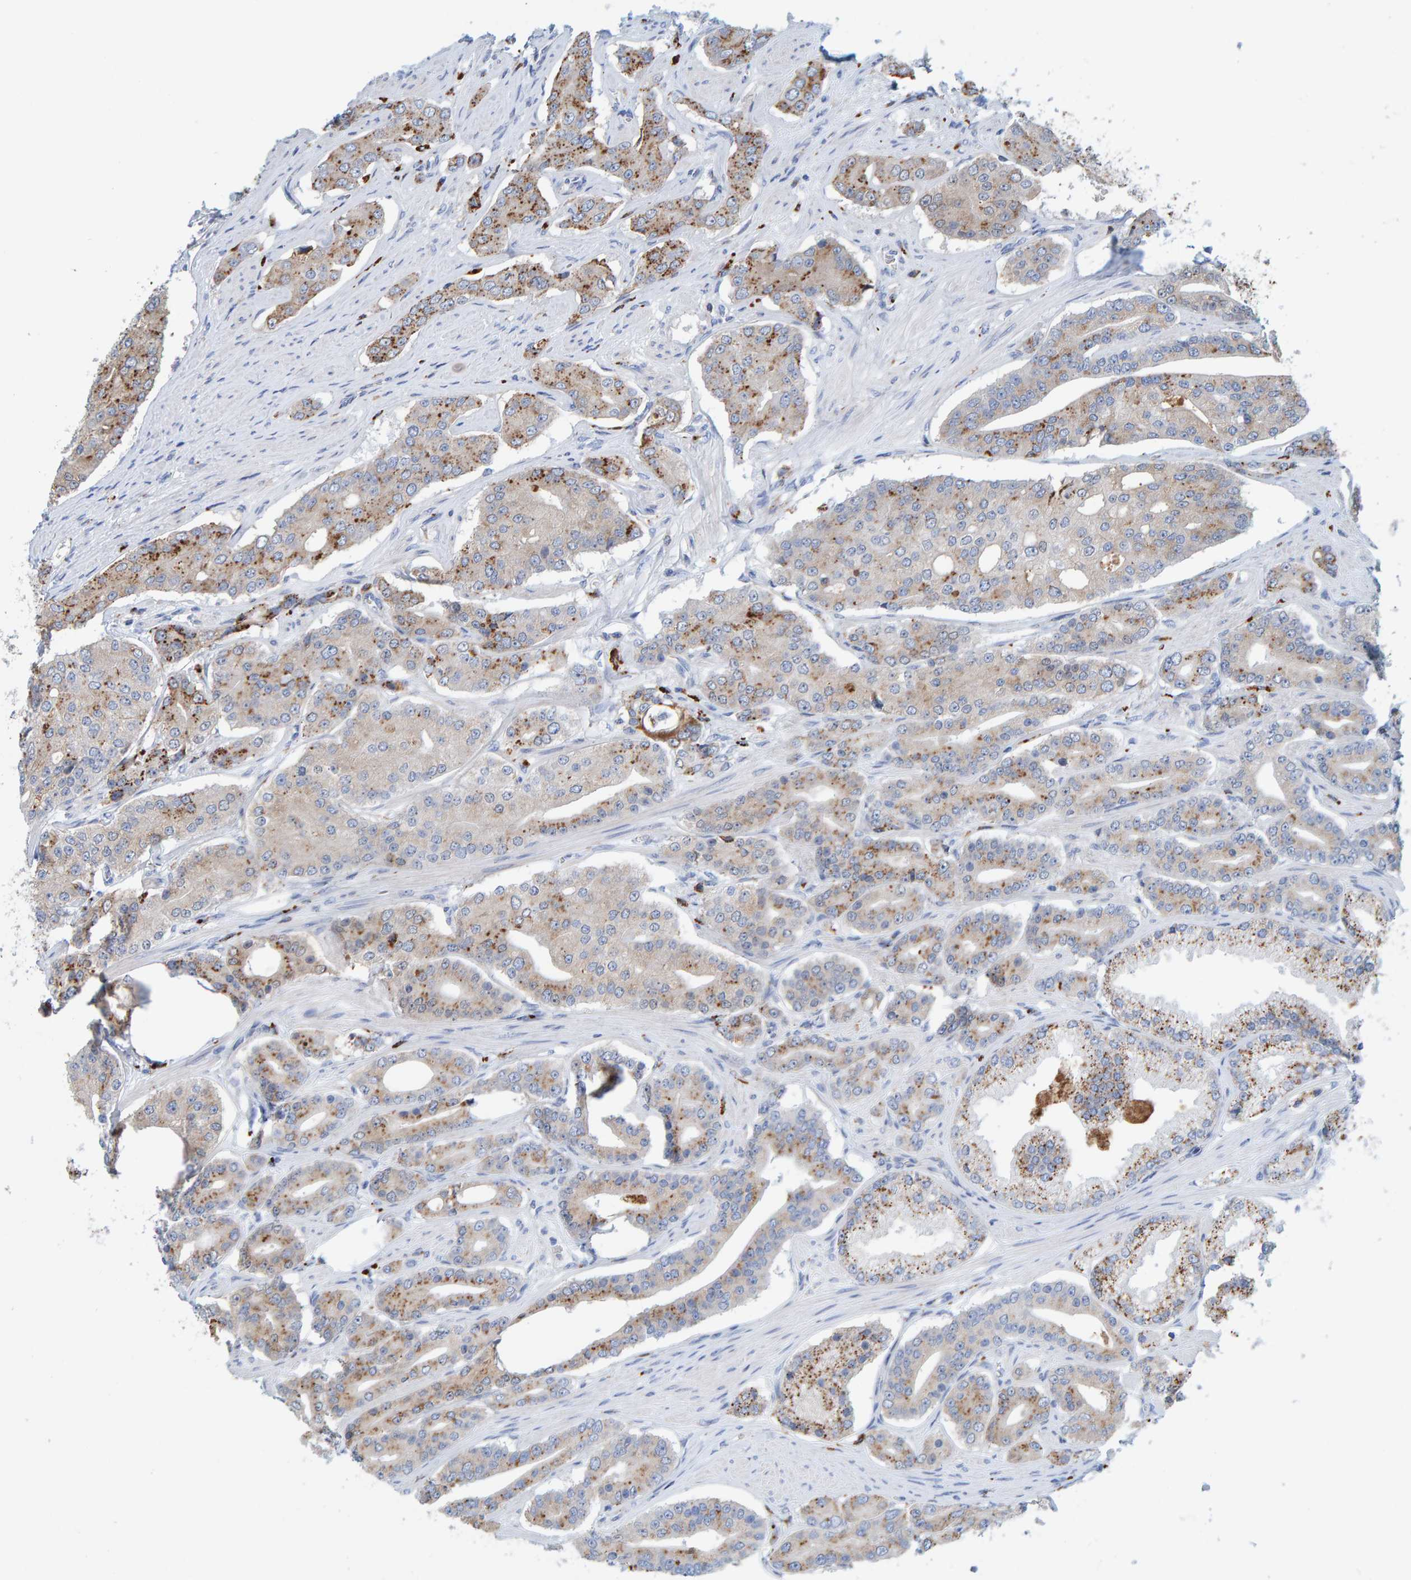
{"staining": {"intensity": "moderate", "quantity": "<25%", "location": "cytoplasmic/membranous"}, "tissue": "prostate cancer", "cell_type": "Tumor cells", "image_type": "cancer", "snomed": [{"axis": "morphology", "description": "Adenocarcinoma, High grade"}, {"axis": "topography", "description": "Prostate"}], "caption": "There is low levels of moderate cytoplasmic/membranous staining in tumor cells of prostate adenocarcinoma (high-grade), as demonstrated by immunohistochemical staining (brown color).", "gene": "BIN3", "patient": {"sex": "male", "age": 71}}